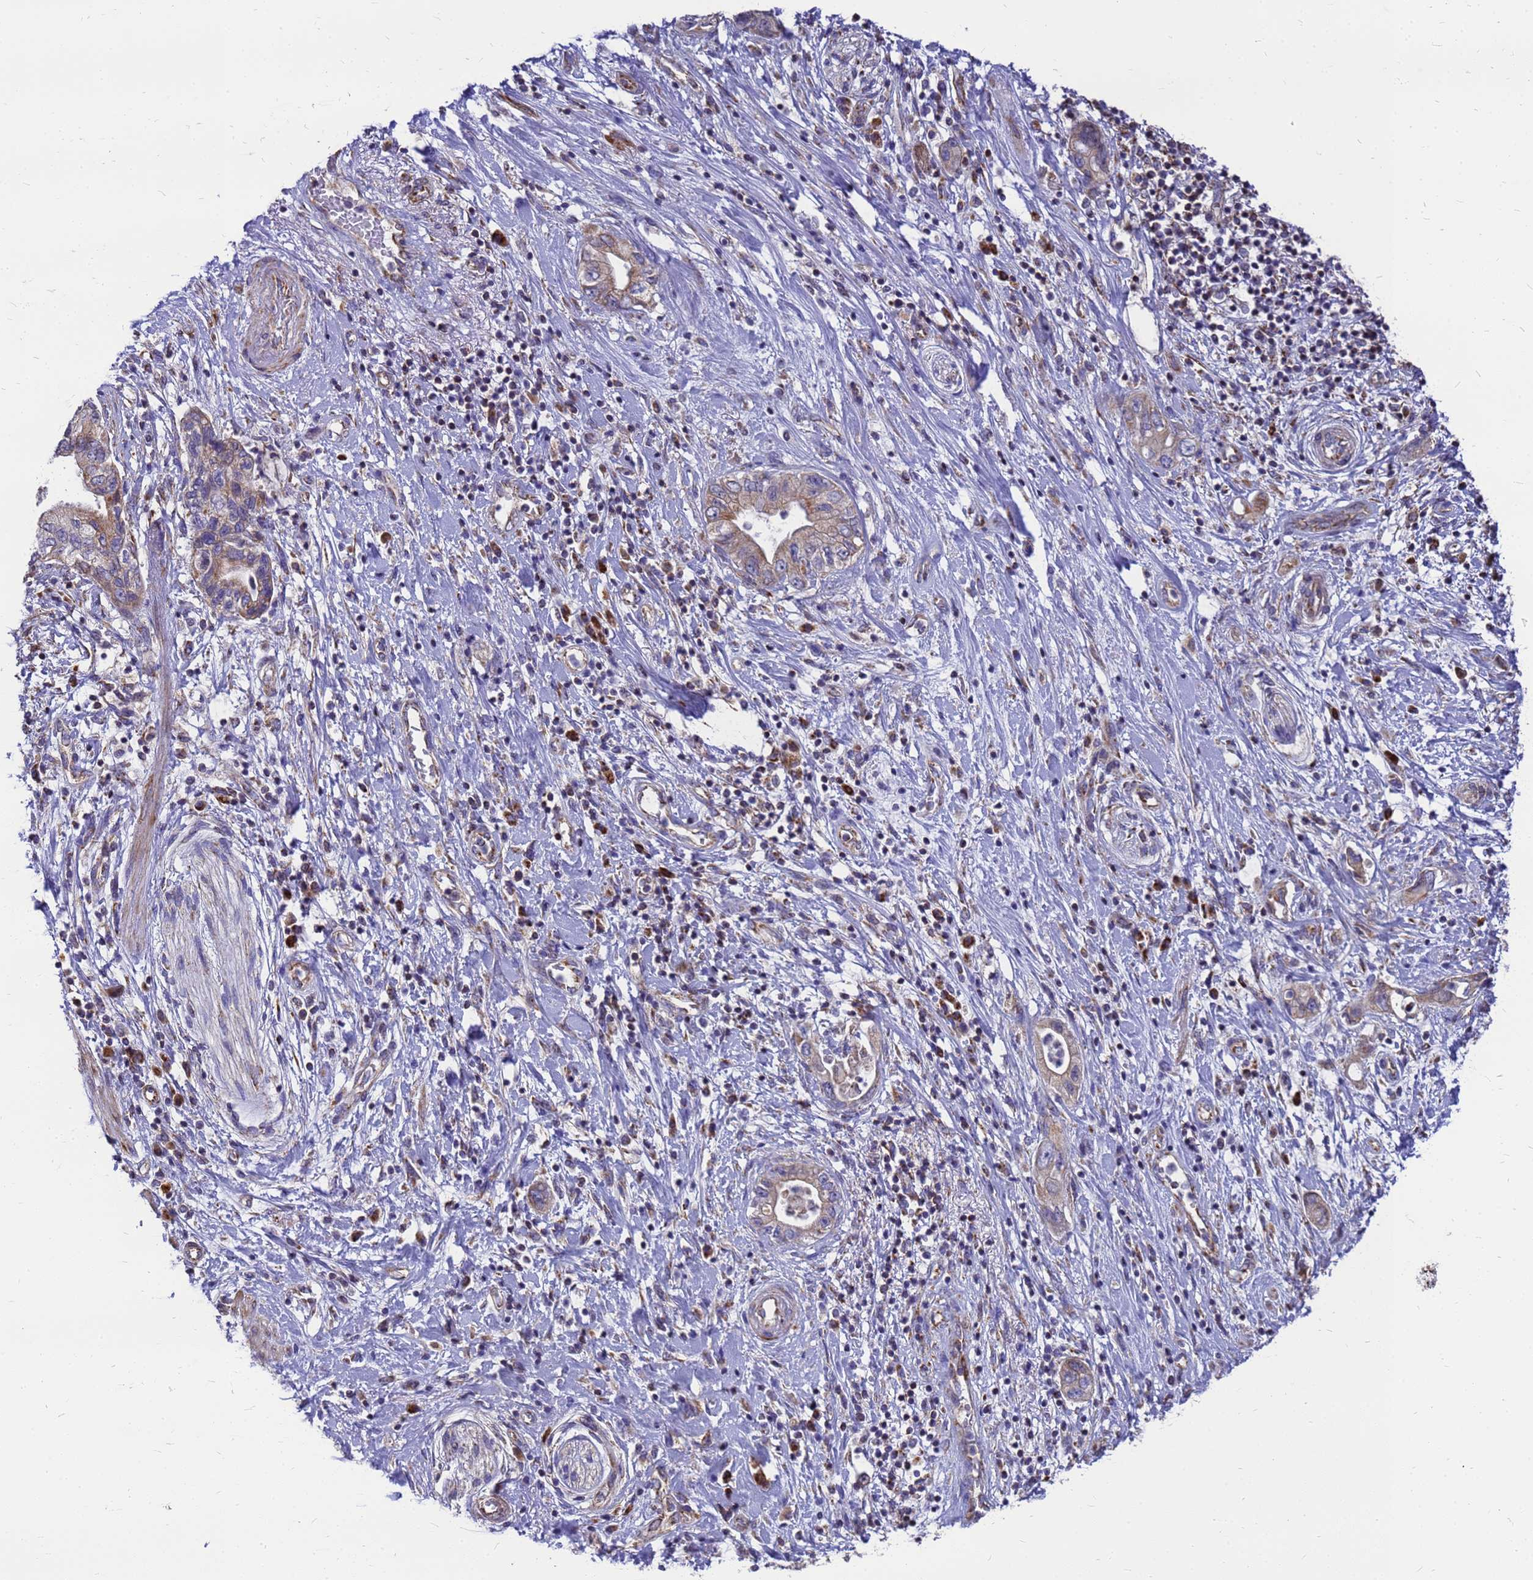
{"staining": {"intensity": "weak", "quantity": ">75%", "location": "cytoplasmic/membranous"}, "tissue": "pancreatic cancer", "cell_type": "Tumor cells", "image_type": "cancer", "snomed": [{"axis": "morphology", "description": "Adenocarcinoma, NOS"}, {"axis": "topography", "description": "Pancreas"}], "caption": "A brown stain highlights weak cytoplasmic/membranous staining of a protein in human pancreatic cancer tumor cells.", "gene": "CMC4", "patient": {"sex": "female", "age": 73}}